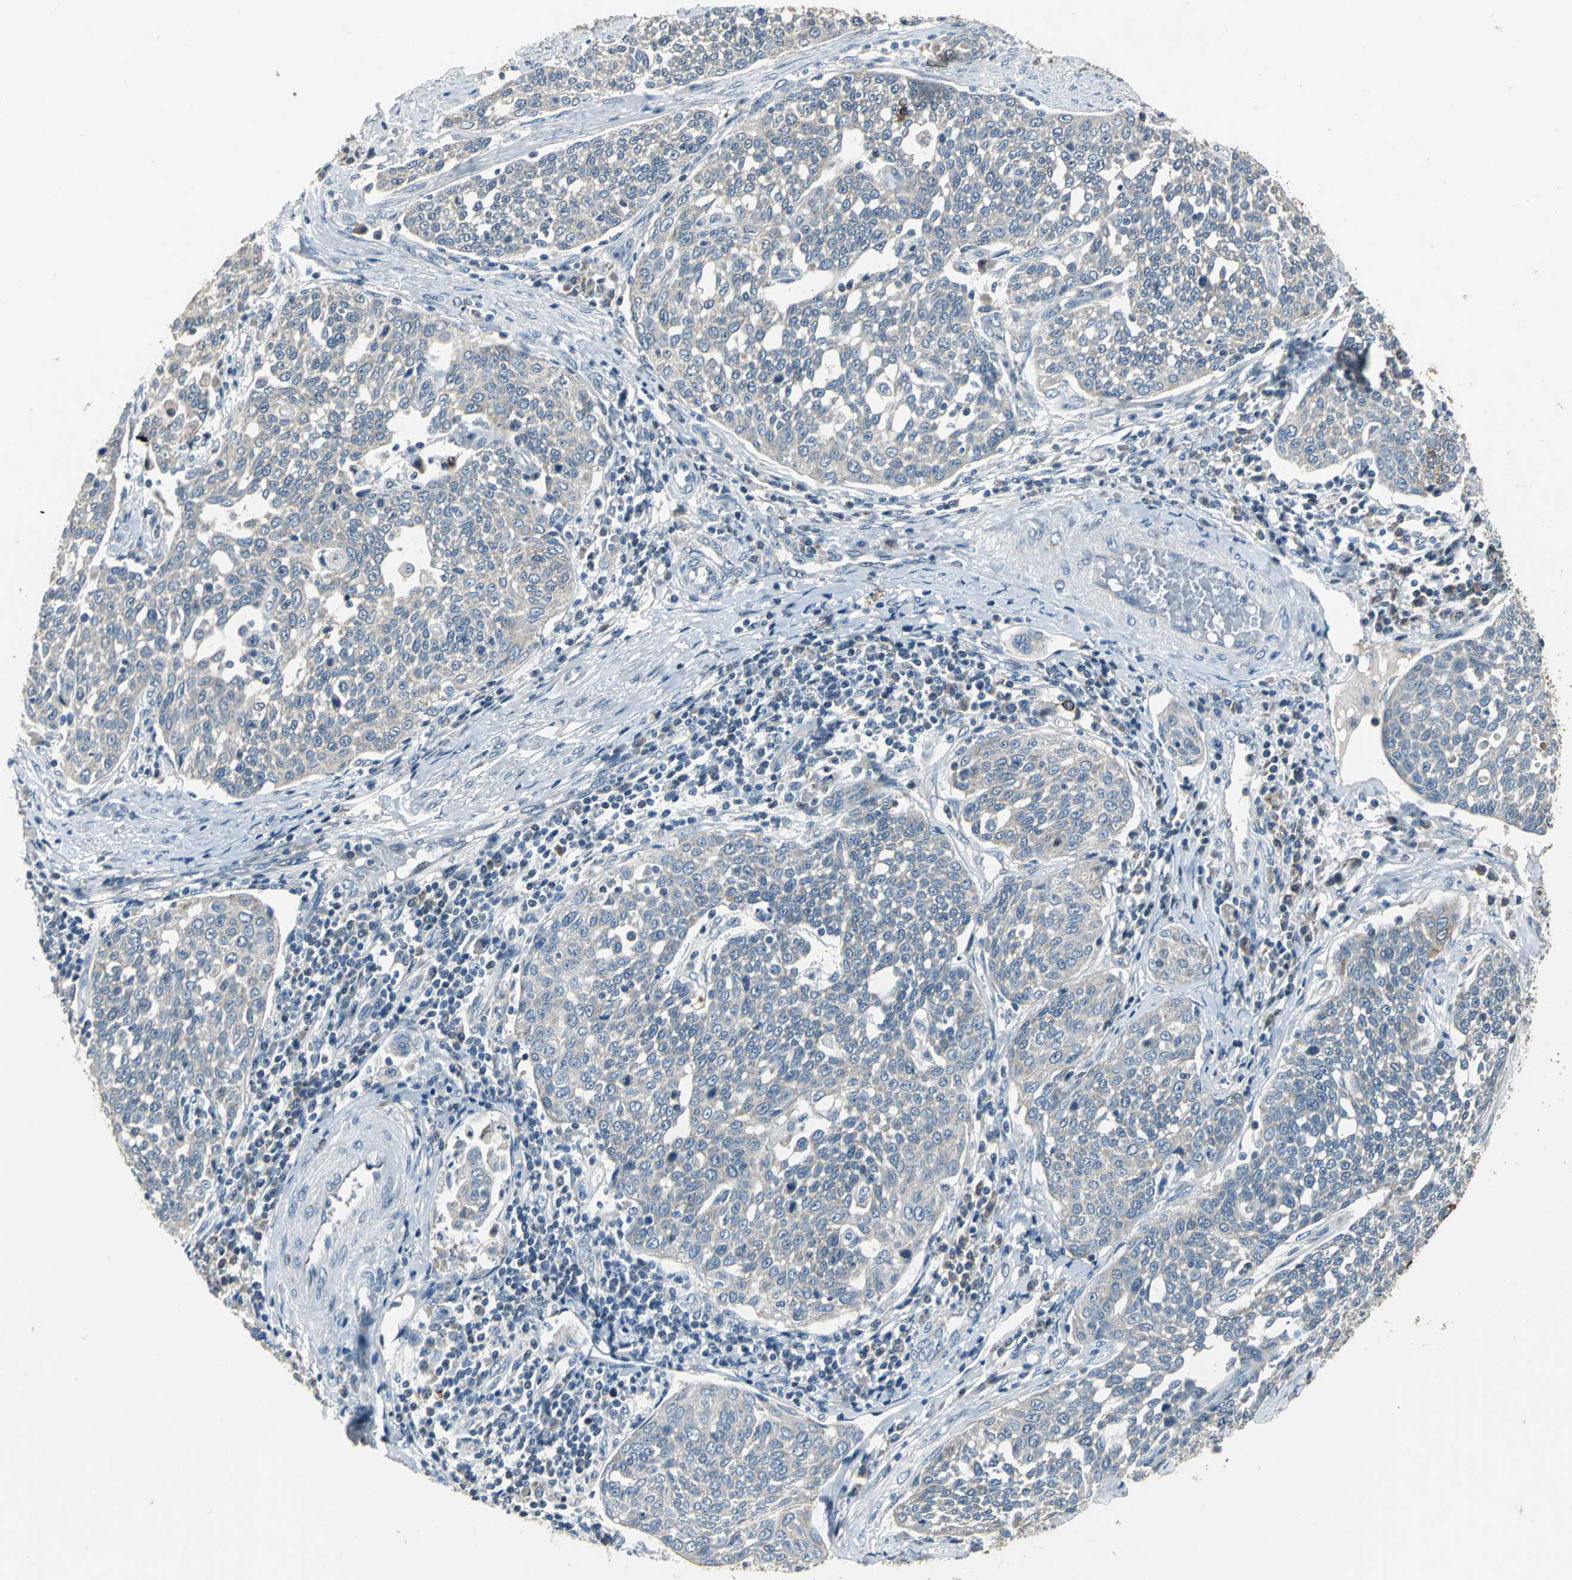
{"staining": {"intensity": "weak", "quantity": "25%-75%", "location": "cytoplasmic/membranous"}, "tissue": "cervical cancer", "cell_type": "Tumor cells", "image_type": "cancer", "snomed": [{"axis": "morphology", "description": "Squamous cell carcinoma, NOS"}, {"axis": "topography", "description": "Cervix"}], "caption": "Cervical cancer stained with a brown dye displays weak cytoplasmic/membranous positive expression in approximately 25%-75% of tumor cells.", "gene": "JADE3", "patient": {"sex": "female", "age": 34}}